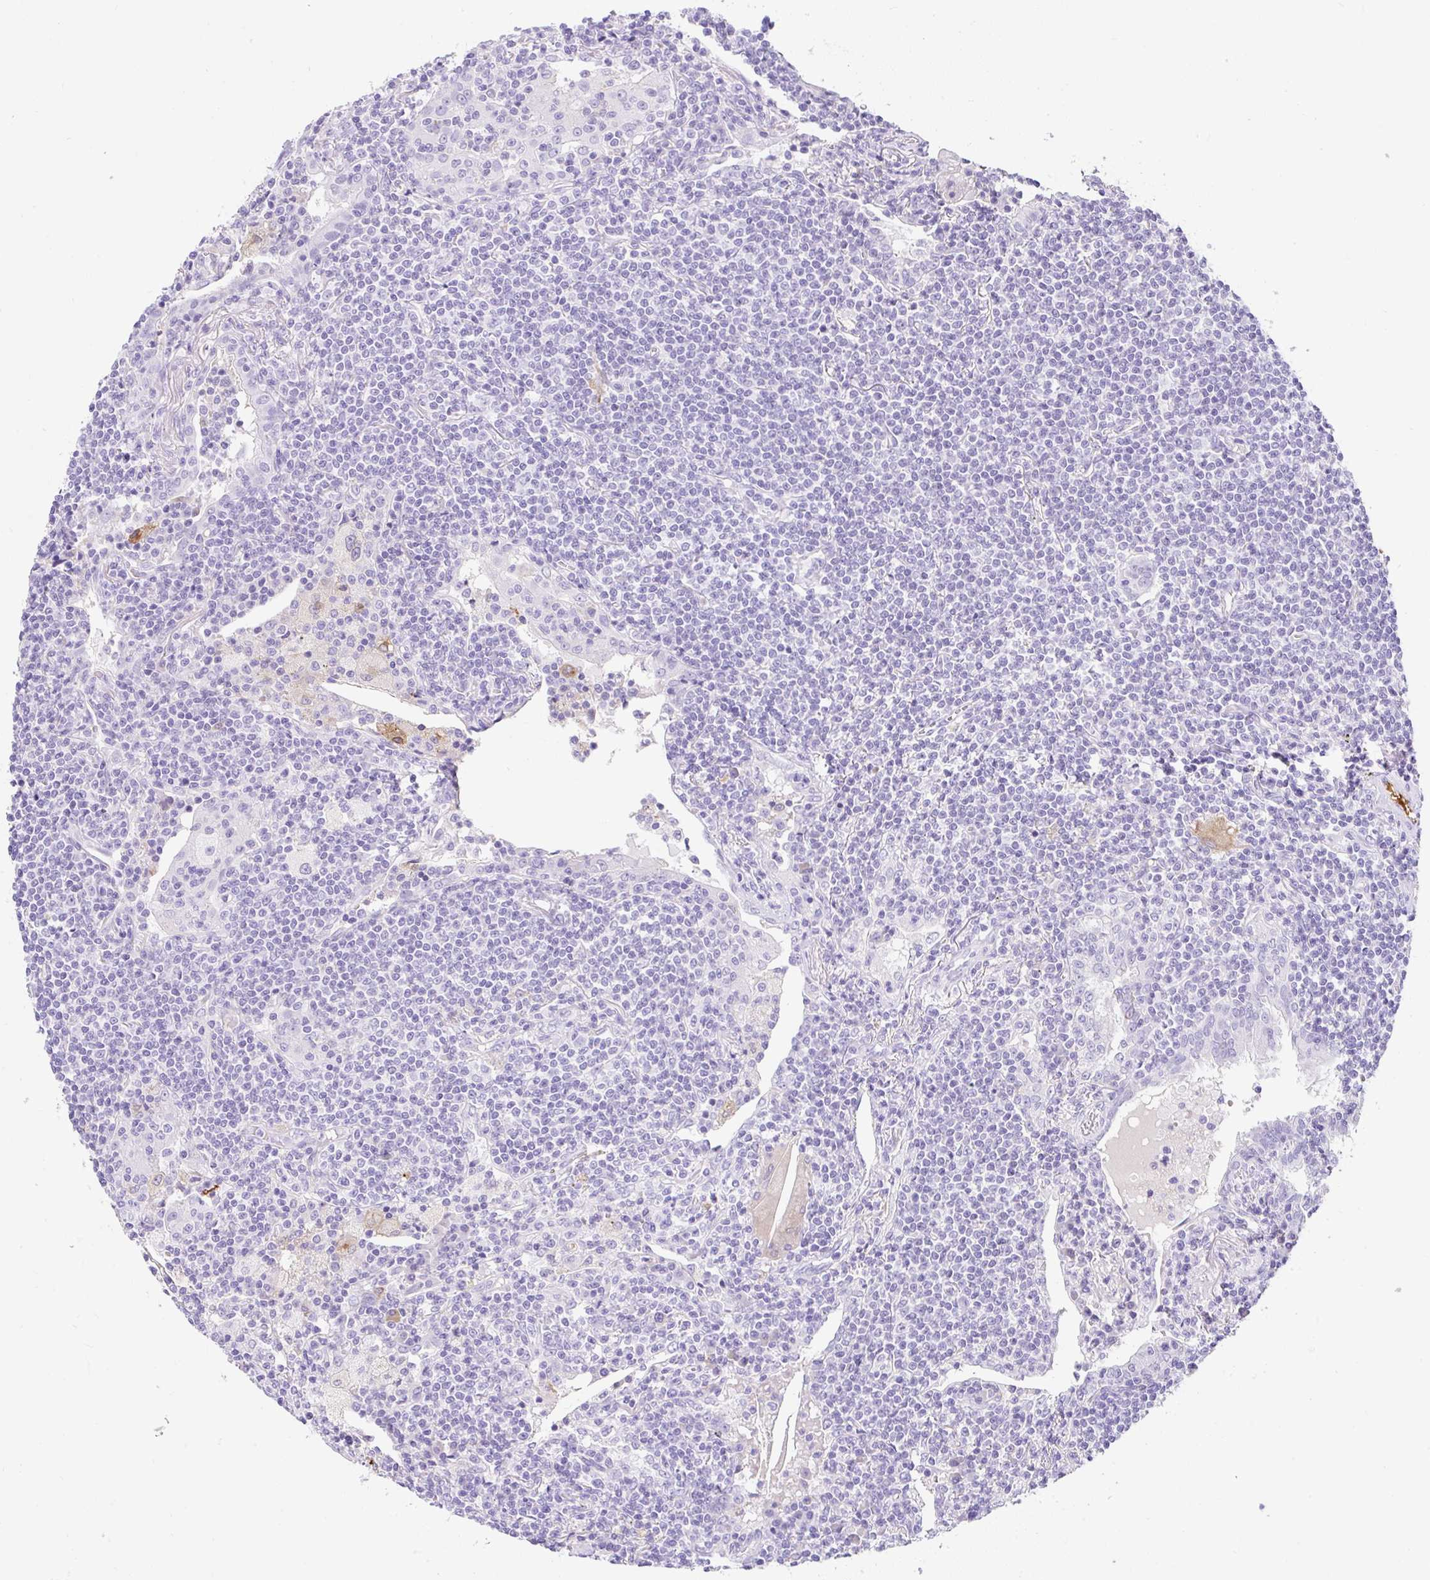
{"staining": {"intensity": "negative", "quantity": "none", "location": "none"}, "tissue": "lymphoma", "cell_type": "Tumor cells", "image_type": "cancer", "snomed": [{"axis": "morphology", "description": "Malignant lymphoma, non-Hodgkin's type, Low grade"}, {"axis": "topography", "description": "Lung"}], "caption": "Immunohistochemical staining of human lymphoma shows no significant staining in tumor cells.", "gene": "APOC4-APOC2", "patient": {"sex": "female", "age": 71}}